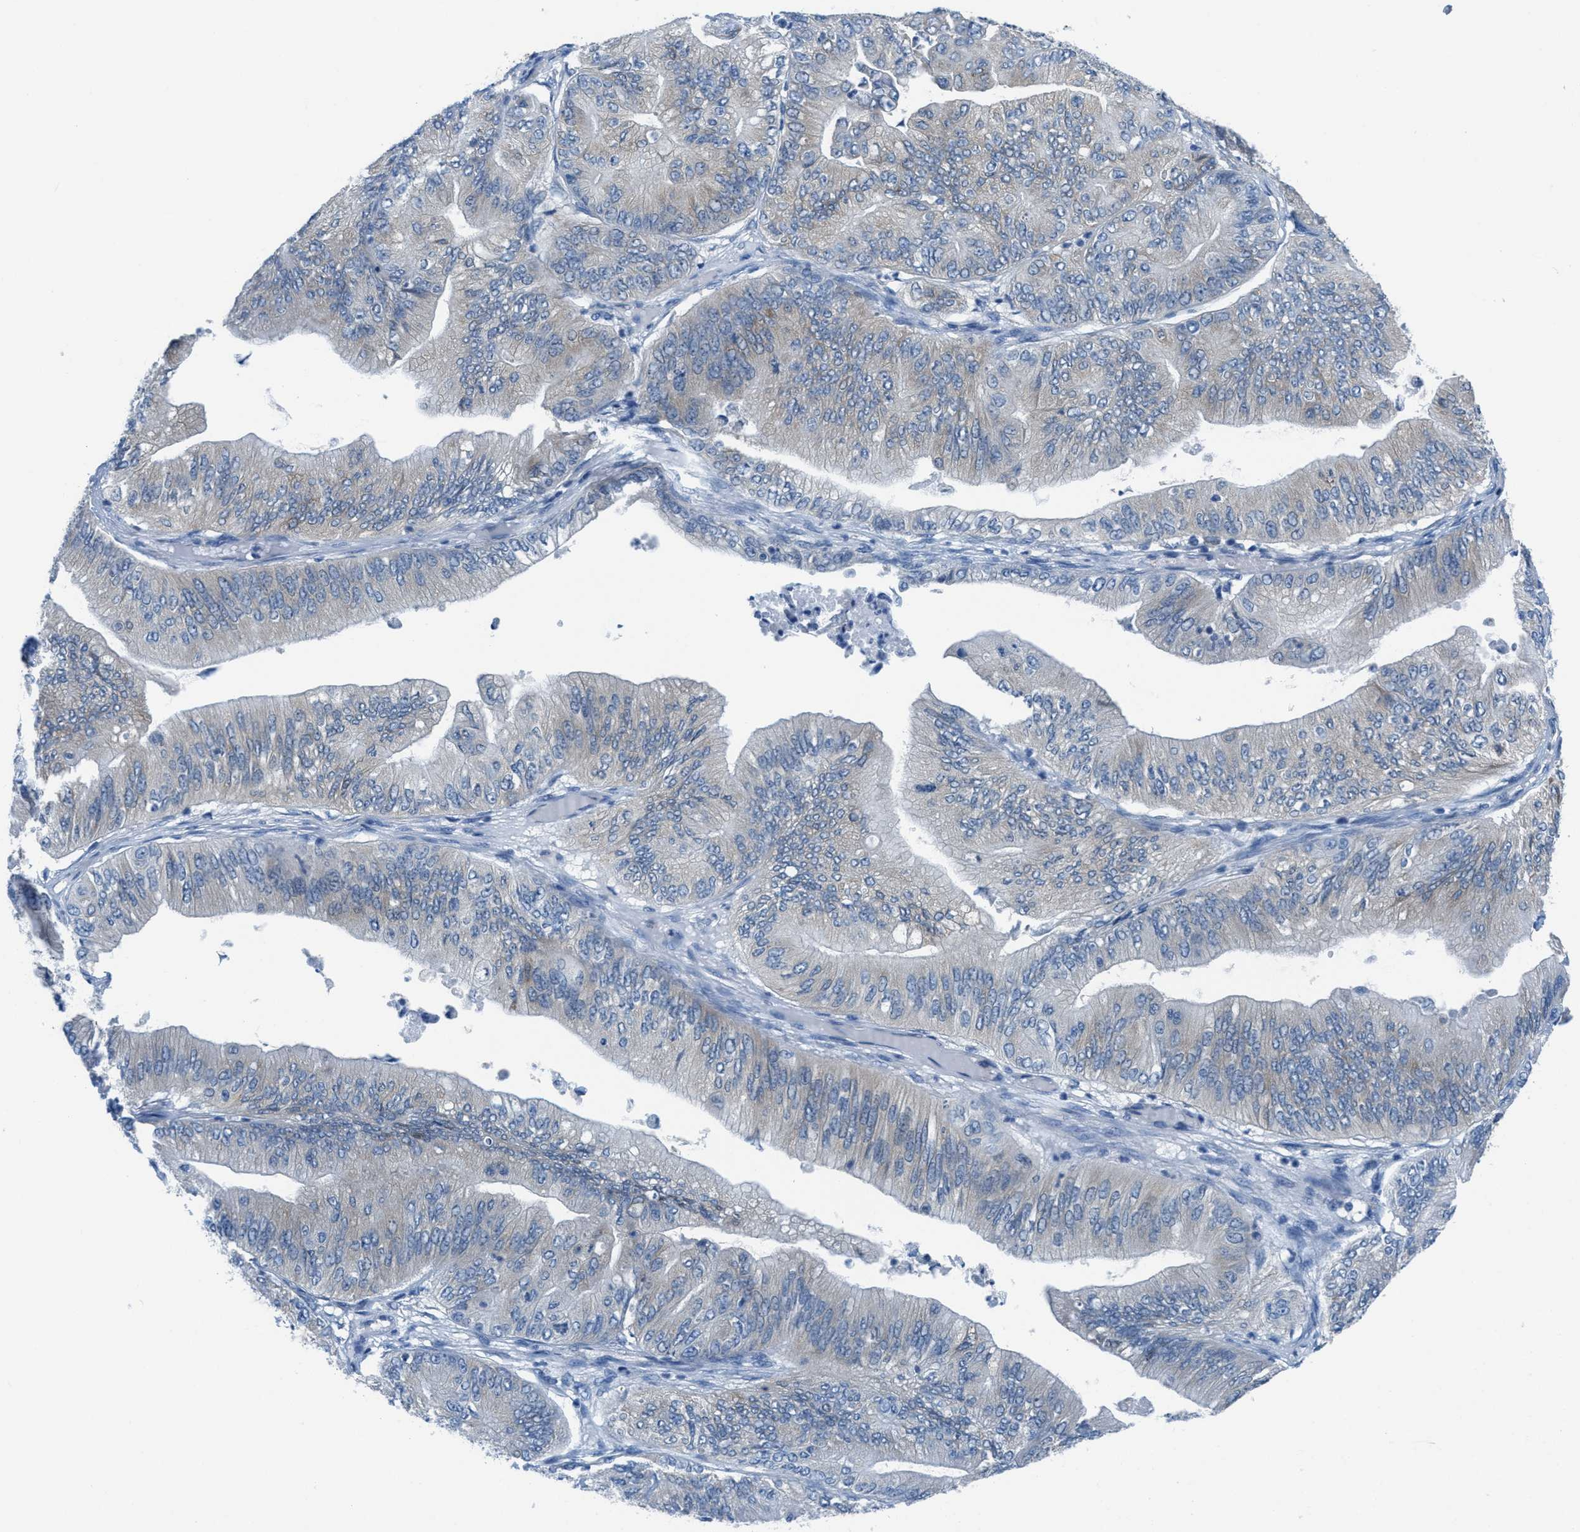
{"staining": {"intensity": "negative", "quantity": "none", "location": "none"}, "tissue": "ovarian cancer", "cell_type": "Tumor cells", "image_type": "cancer", "snomed": [{"axis": "morphology", "description": "Cystadenocarcinoma, mucinous, NOS"}, {"axis": "topography", "description": "Ovary"}], "caption": "Tumor cells show no significant protein positivity in ovarian cancer.", "gene": "MAPRE2", "patient": {"sex": "female", "age": 61}}